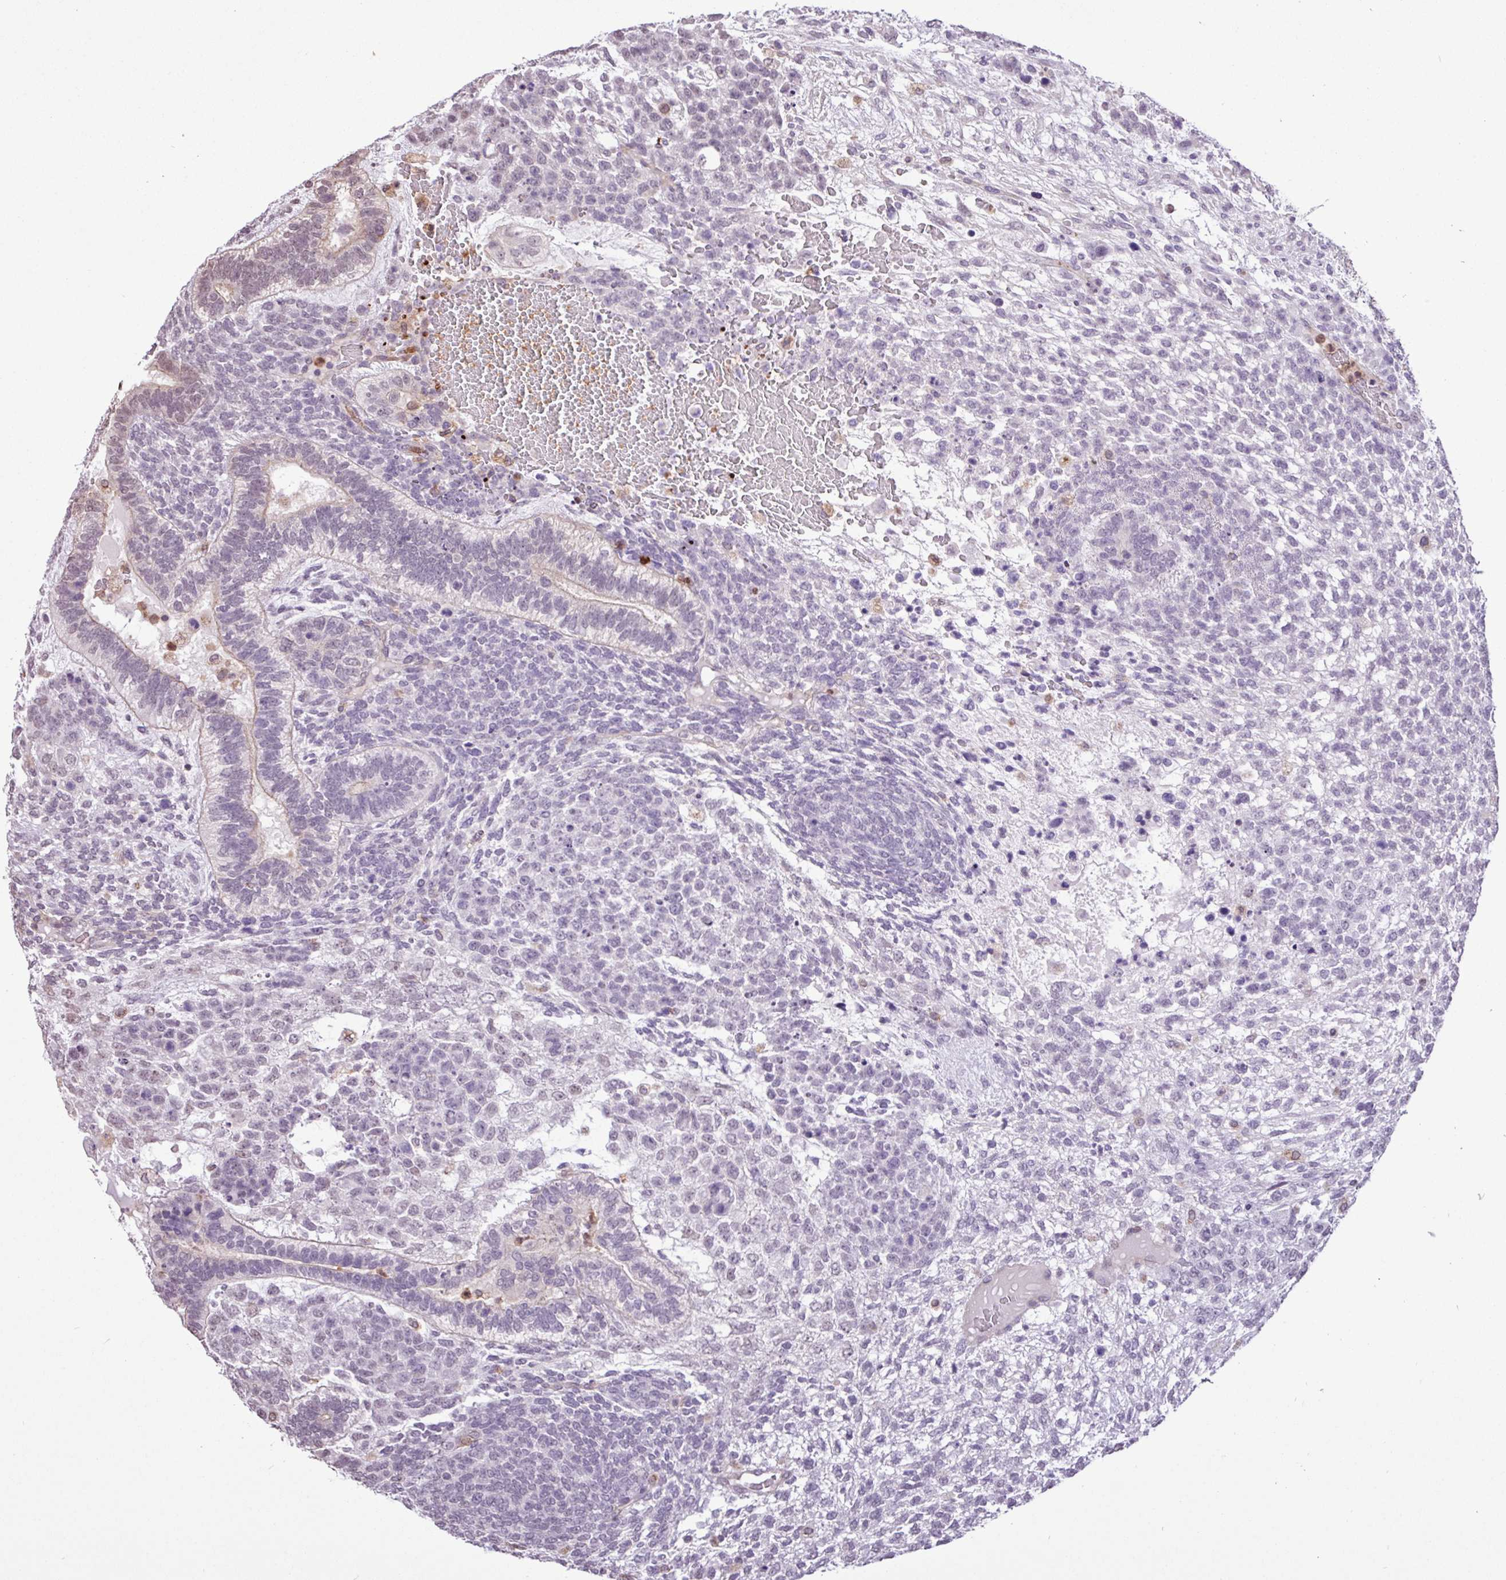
{"staining": {"intensity": "negative", "quantity": "none", "location": "none"}, "tissue": "testis cancer", "cell_type": "Tumor cells", "image_type": "cancer", "snomed": [{"axis": "morphology", "description": "Carcinoma, Embryonal, NOS"}, {"axis": "topography", "description": "Testis"}], "caption": "Immunohistochemistry (IHC) of testis cancer (embryonal carcinoma) shows no expression in tumor cells.", "gene": "CHST11", "patient": {"sex": "male", "age": 23}}